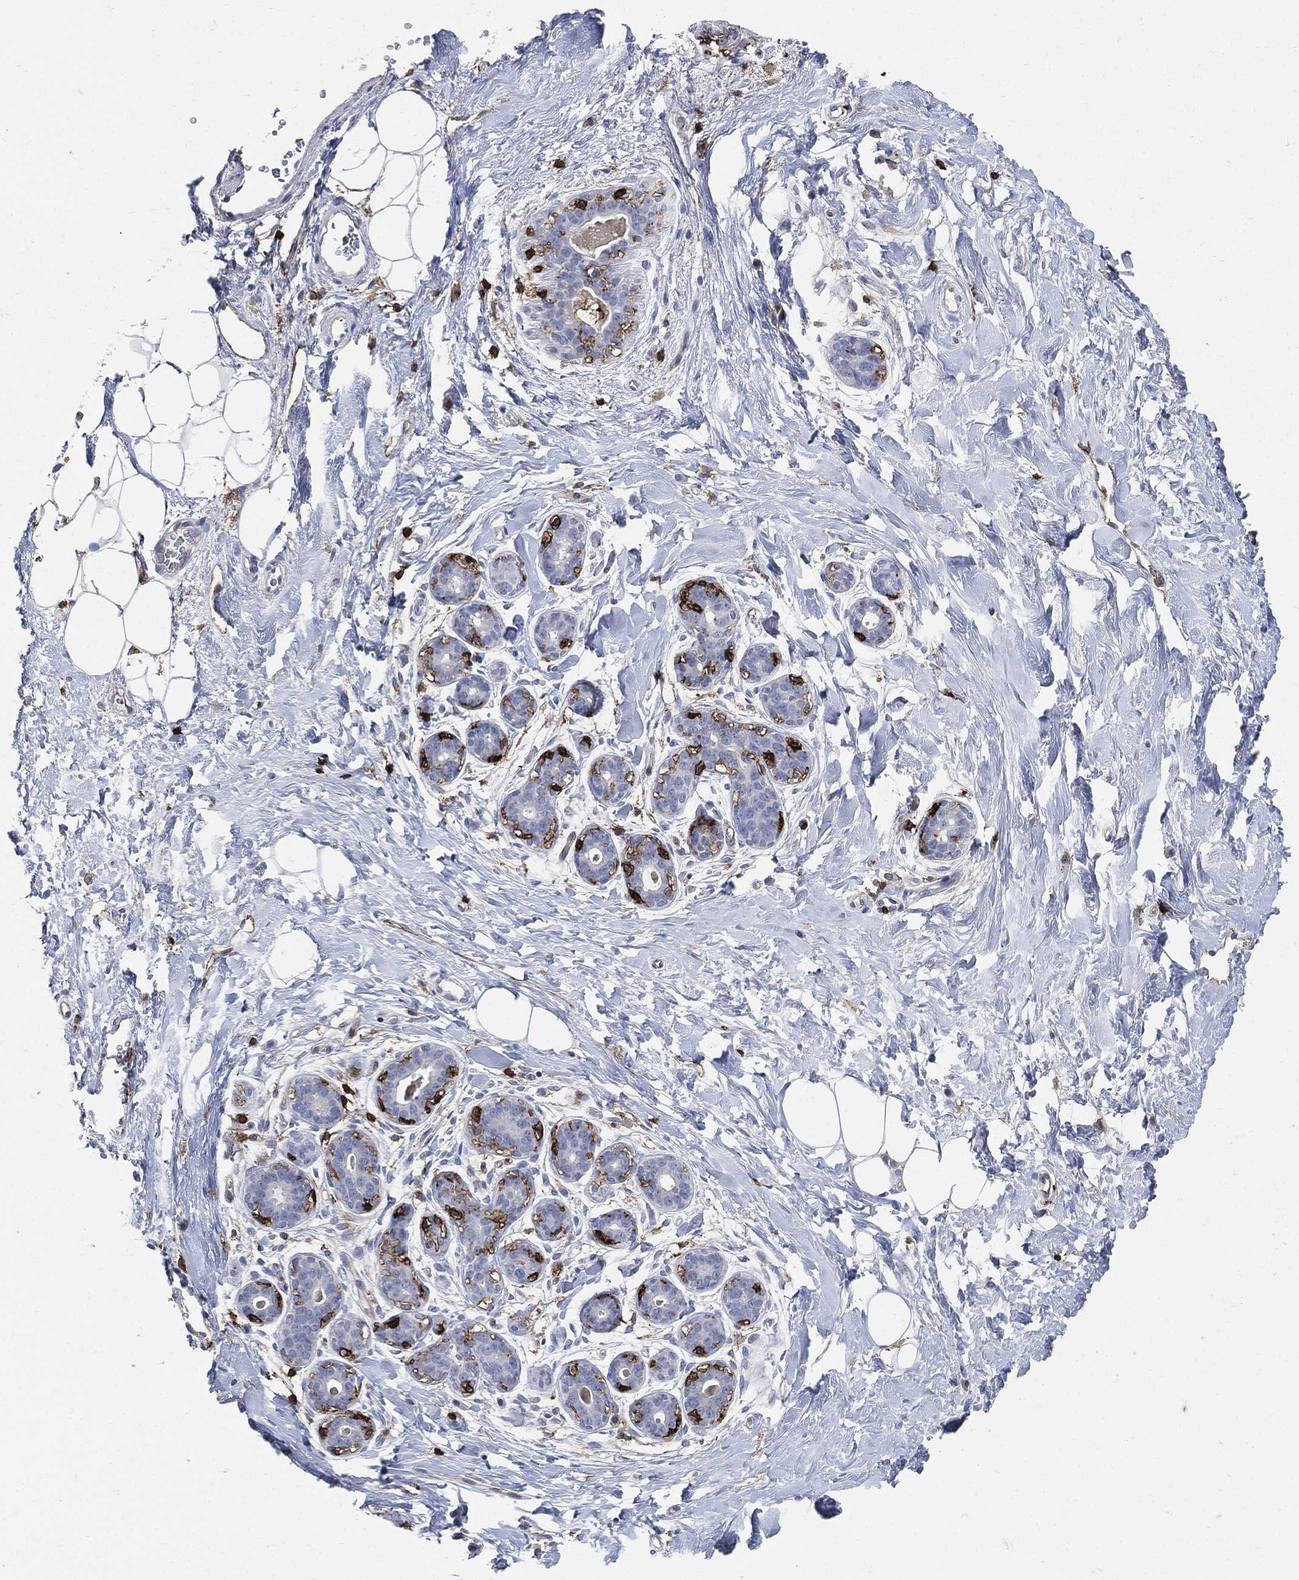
{"staining": {"intensity": "negative", "quantity": "none", "location": "none"}, "tissue": "breast", "cell_type": "Adipocytes", "image_type": "normal", "snomed": [{"axis": "morphology", "description": "Normal tissue, NOS"}, {"axis": "topography", "description": "Breast"}], "caption": "Immunohistochemical staining of benign breast demonstrates no significant positivity in adipocytes. Nuclei are stained in blue.", "gene": "PTPRC", "patient": {"sex": "female", "age": 43}}